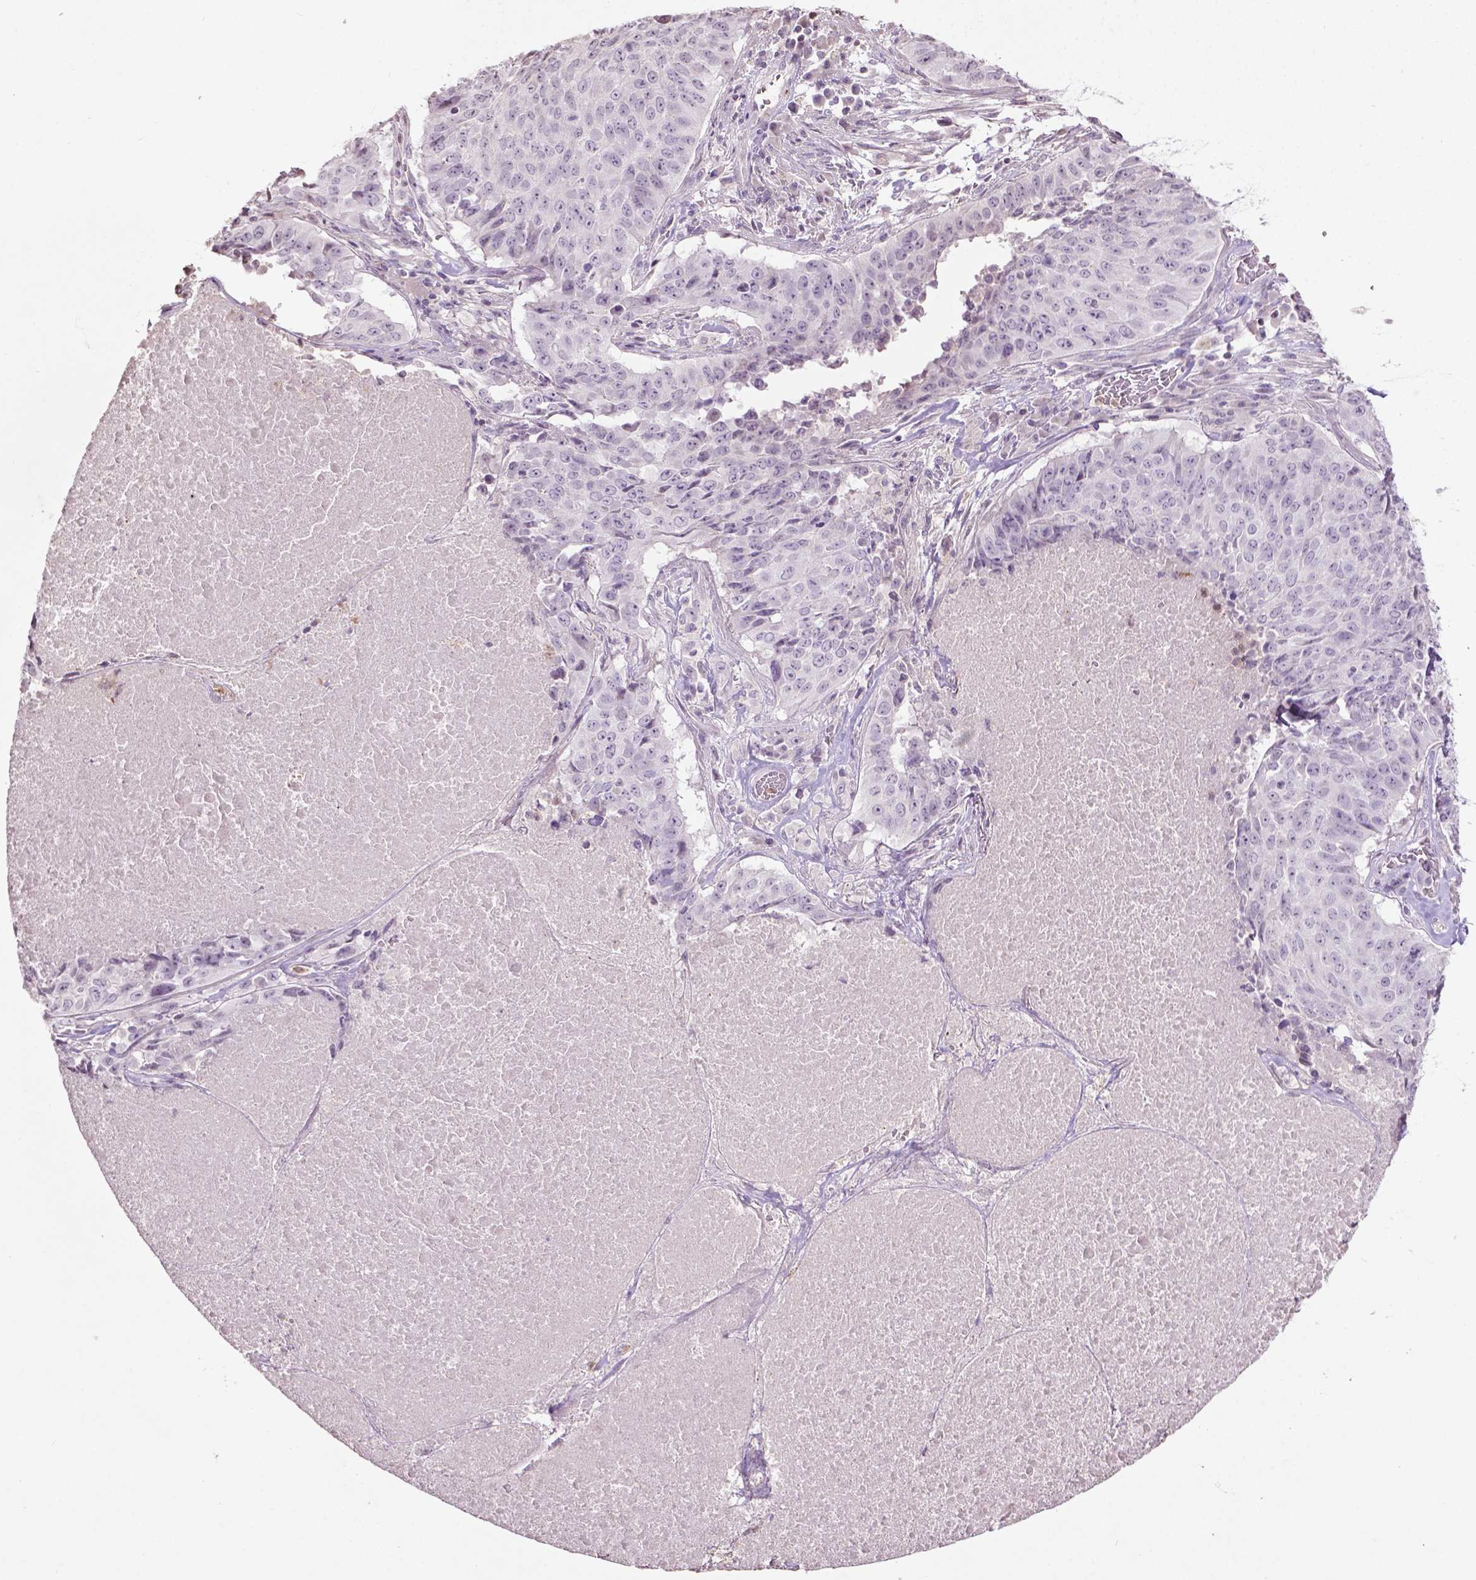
{"staining": {"intensity": "negative", "quantity": "none", "location": "none"}, "tissue": "lung cancer", "cell_type": "Tumor cells", "image_type": "cancer", "snomed": [{"axis": "morphology", "description": "Normal tissue, NOS"}, {"axis": "morphology", "description": "Squamous cell carcinoma, NOS"}, {"axis": "topography", "description": "Bronchus"}, {"axis": "topography", "description": "Lung"}], "caption": "IHC photomicrograph of human lung cancer stained for a protein (brown), which reveals no expression in tumor cells.", "gene": "NTNG2", "patient": {"sex": "male", "age": 64}}